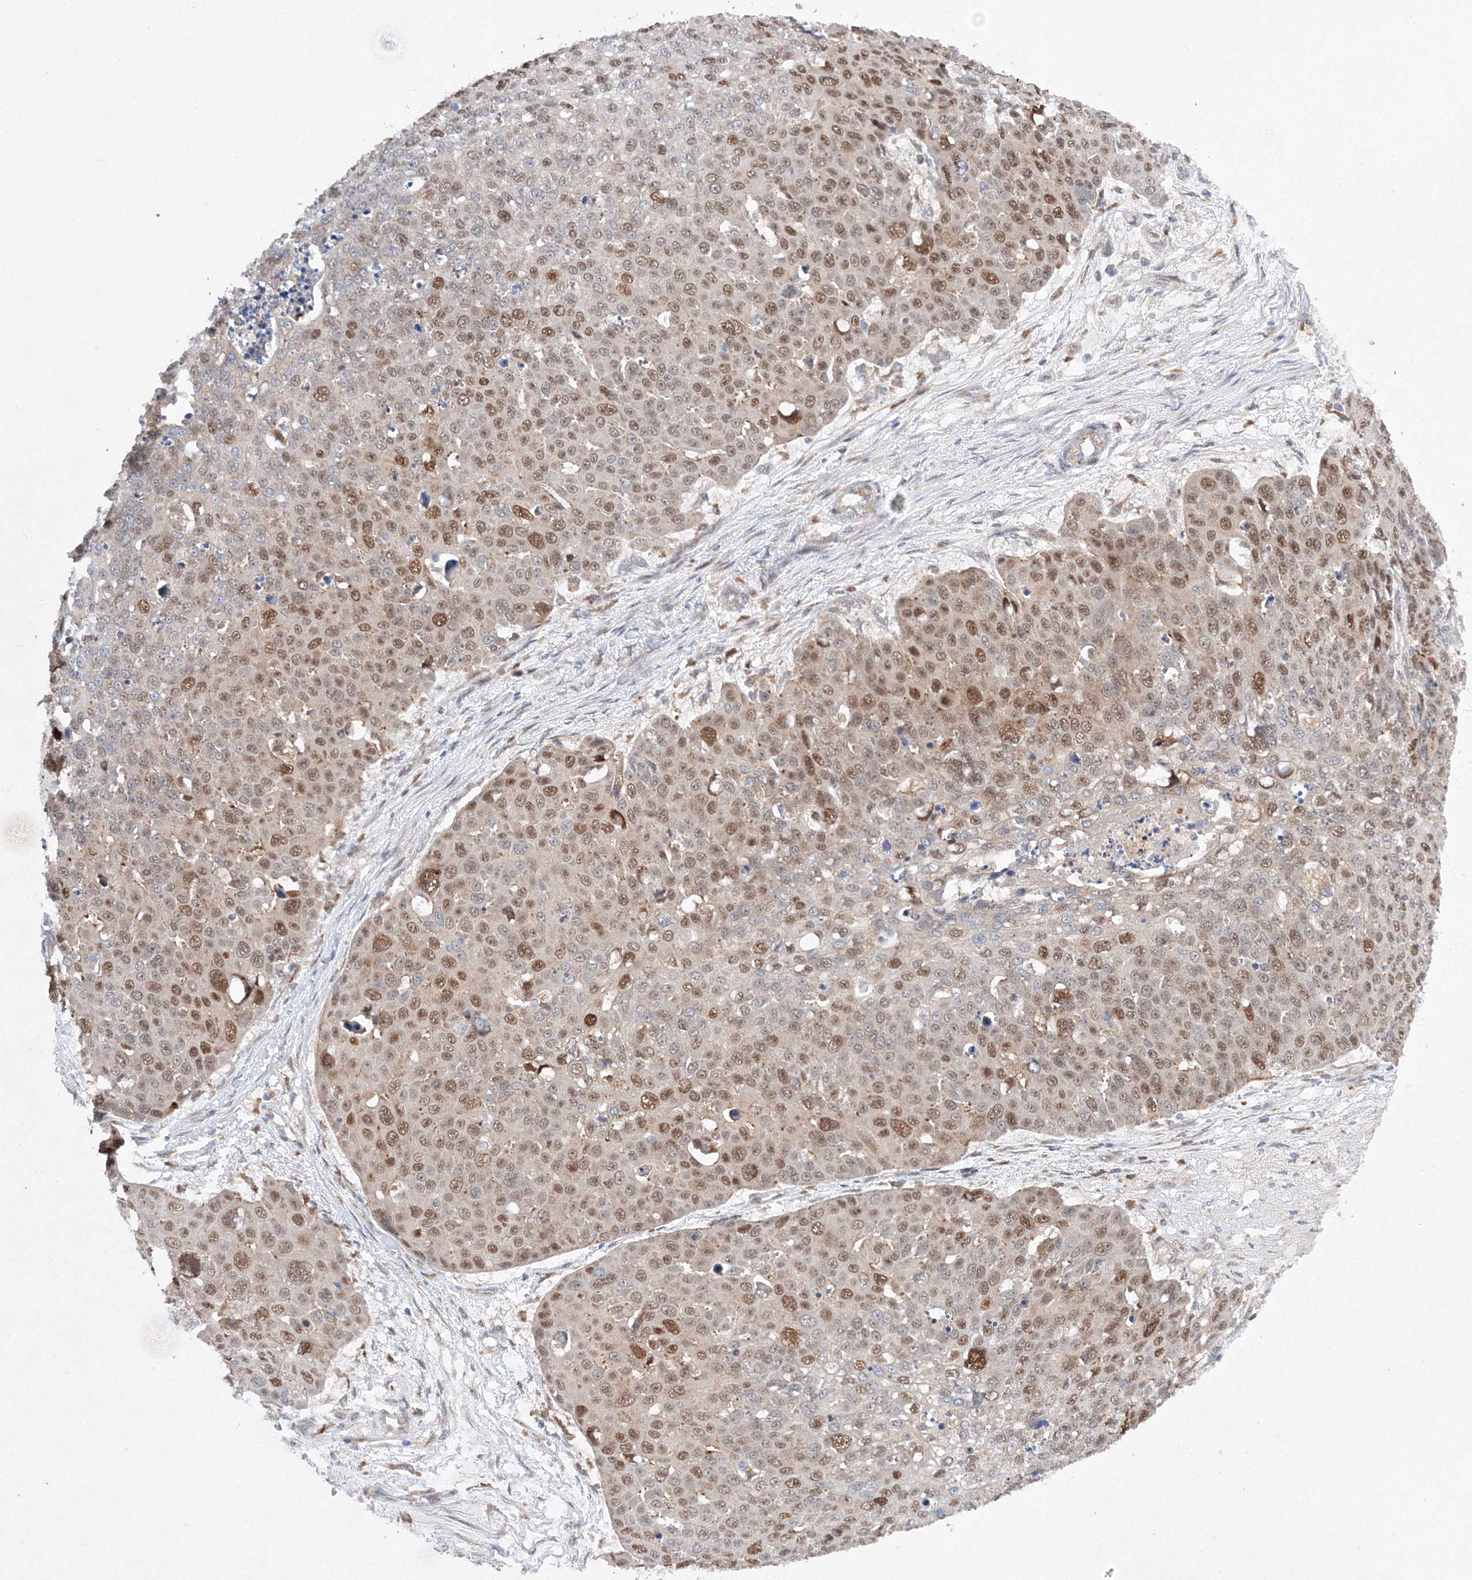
{"staining": {"intensity": "moderate", "quantity": ">75%", "location": "nuclear"}, "tissue": "skin cancer", "cell_type": "Tumor cells", "image_type": "cancer", "snomed": [{"axis": "morphology", "description": "Squamous cell carcinoma, NOS"}, {"axis": "topography", "description": "Skin"}], "caption": "A medium amount of moderate nuclear staining is appreciated in about >75% of tumor cells in squamous cell carcinoma (skin) tissue.", "gene": "SLC36A1", "patient": {"sex": "male", "age": 71}}